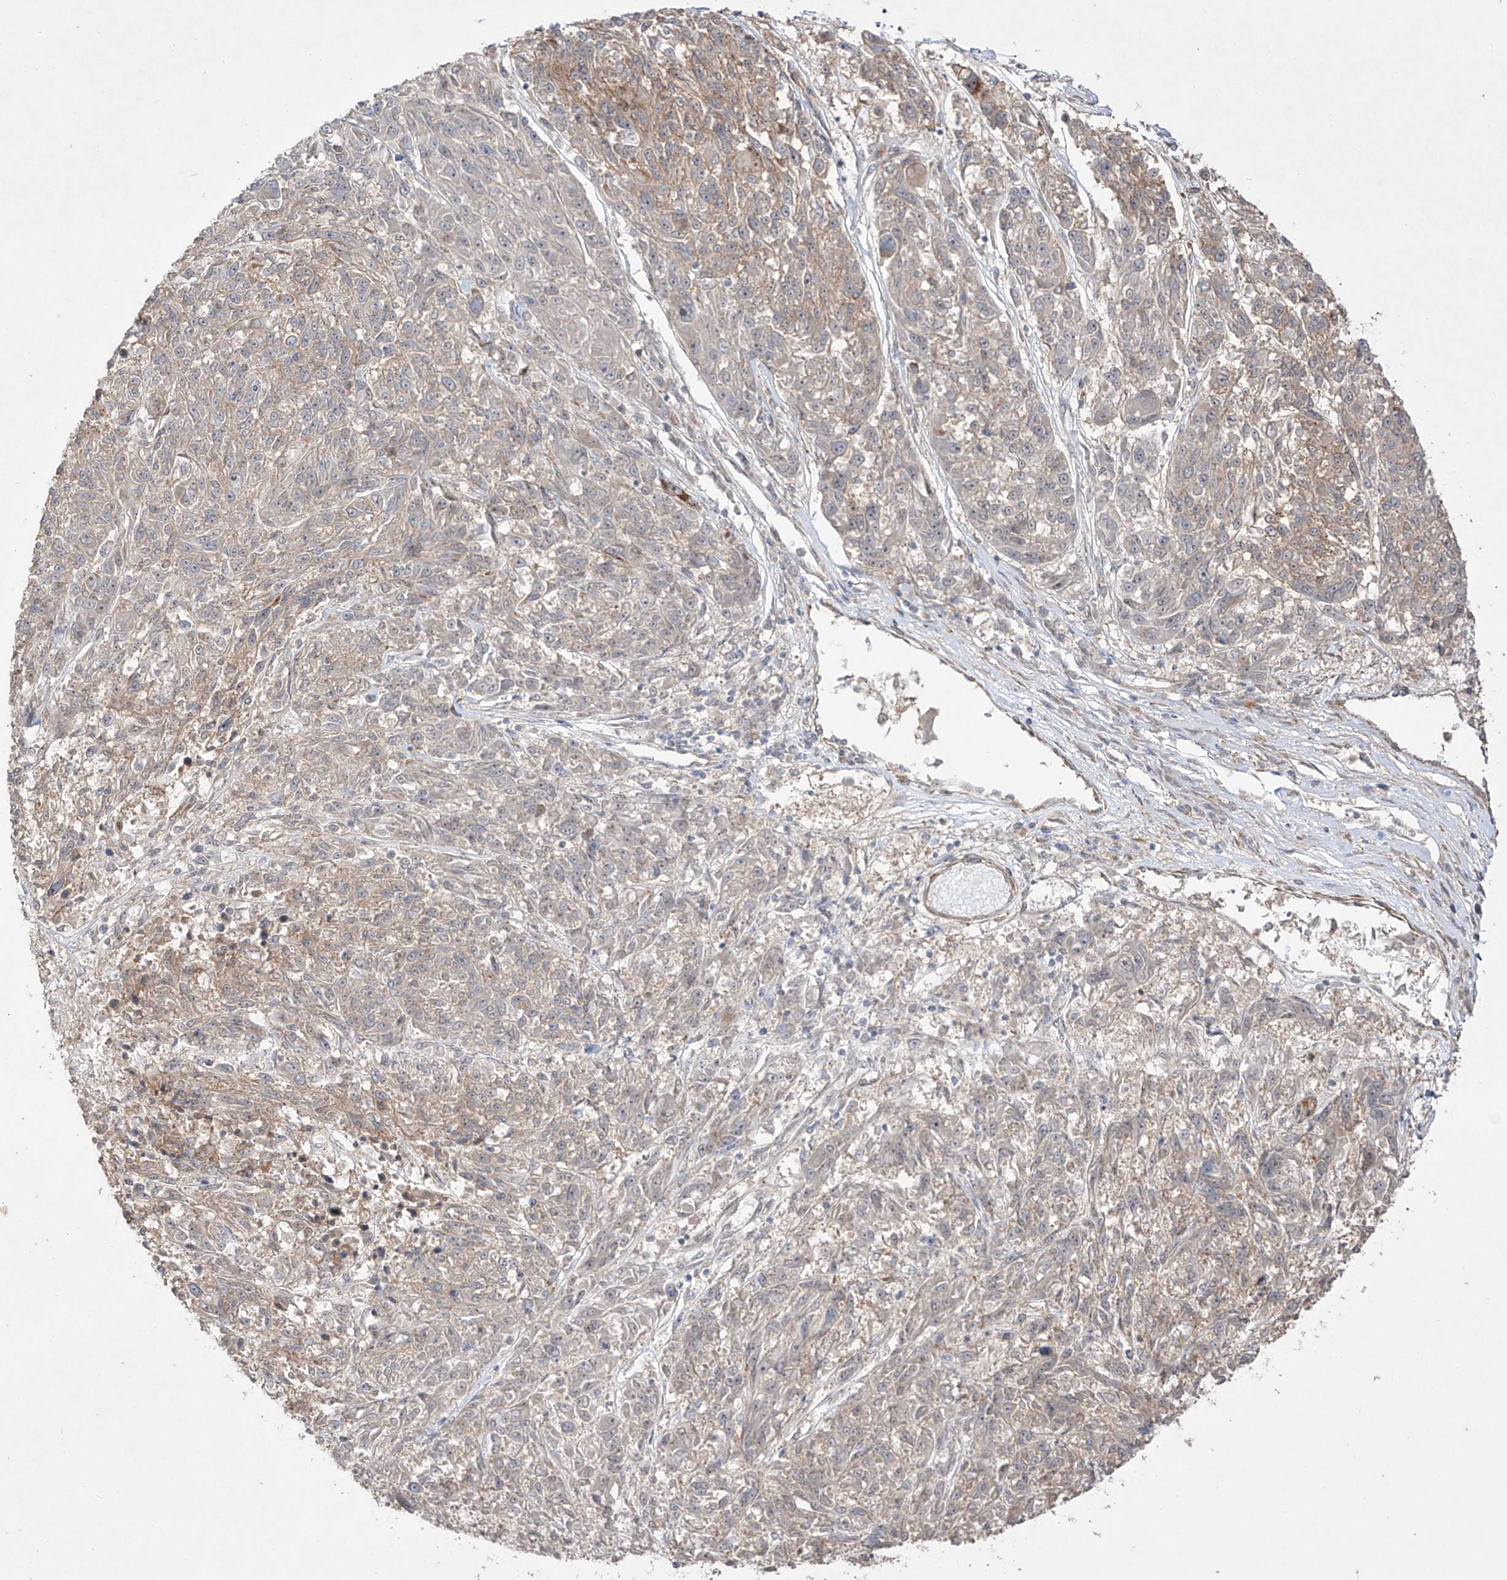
{"staining": {"intensity": "weak", "quantity": "<25%", "location": "cytoplasmic/membranous"}, "tissue": "melanoma", "cell_type": "Tumor cells", "image_type": "cancer", "snomed": [{"axis": "morphology", "description": "Malignant melanoma, NOS"}, {"axis": "topography", "description": "Skin"}], "caption": "Malignant melanoma was stained to show a protein in brown. There is no significant staining in tumor cells.", "gene": "KDM1B", "patient": {"sex": "male", "age": 53}}